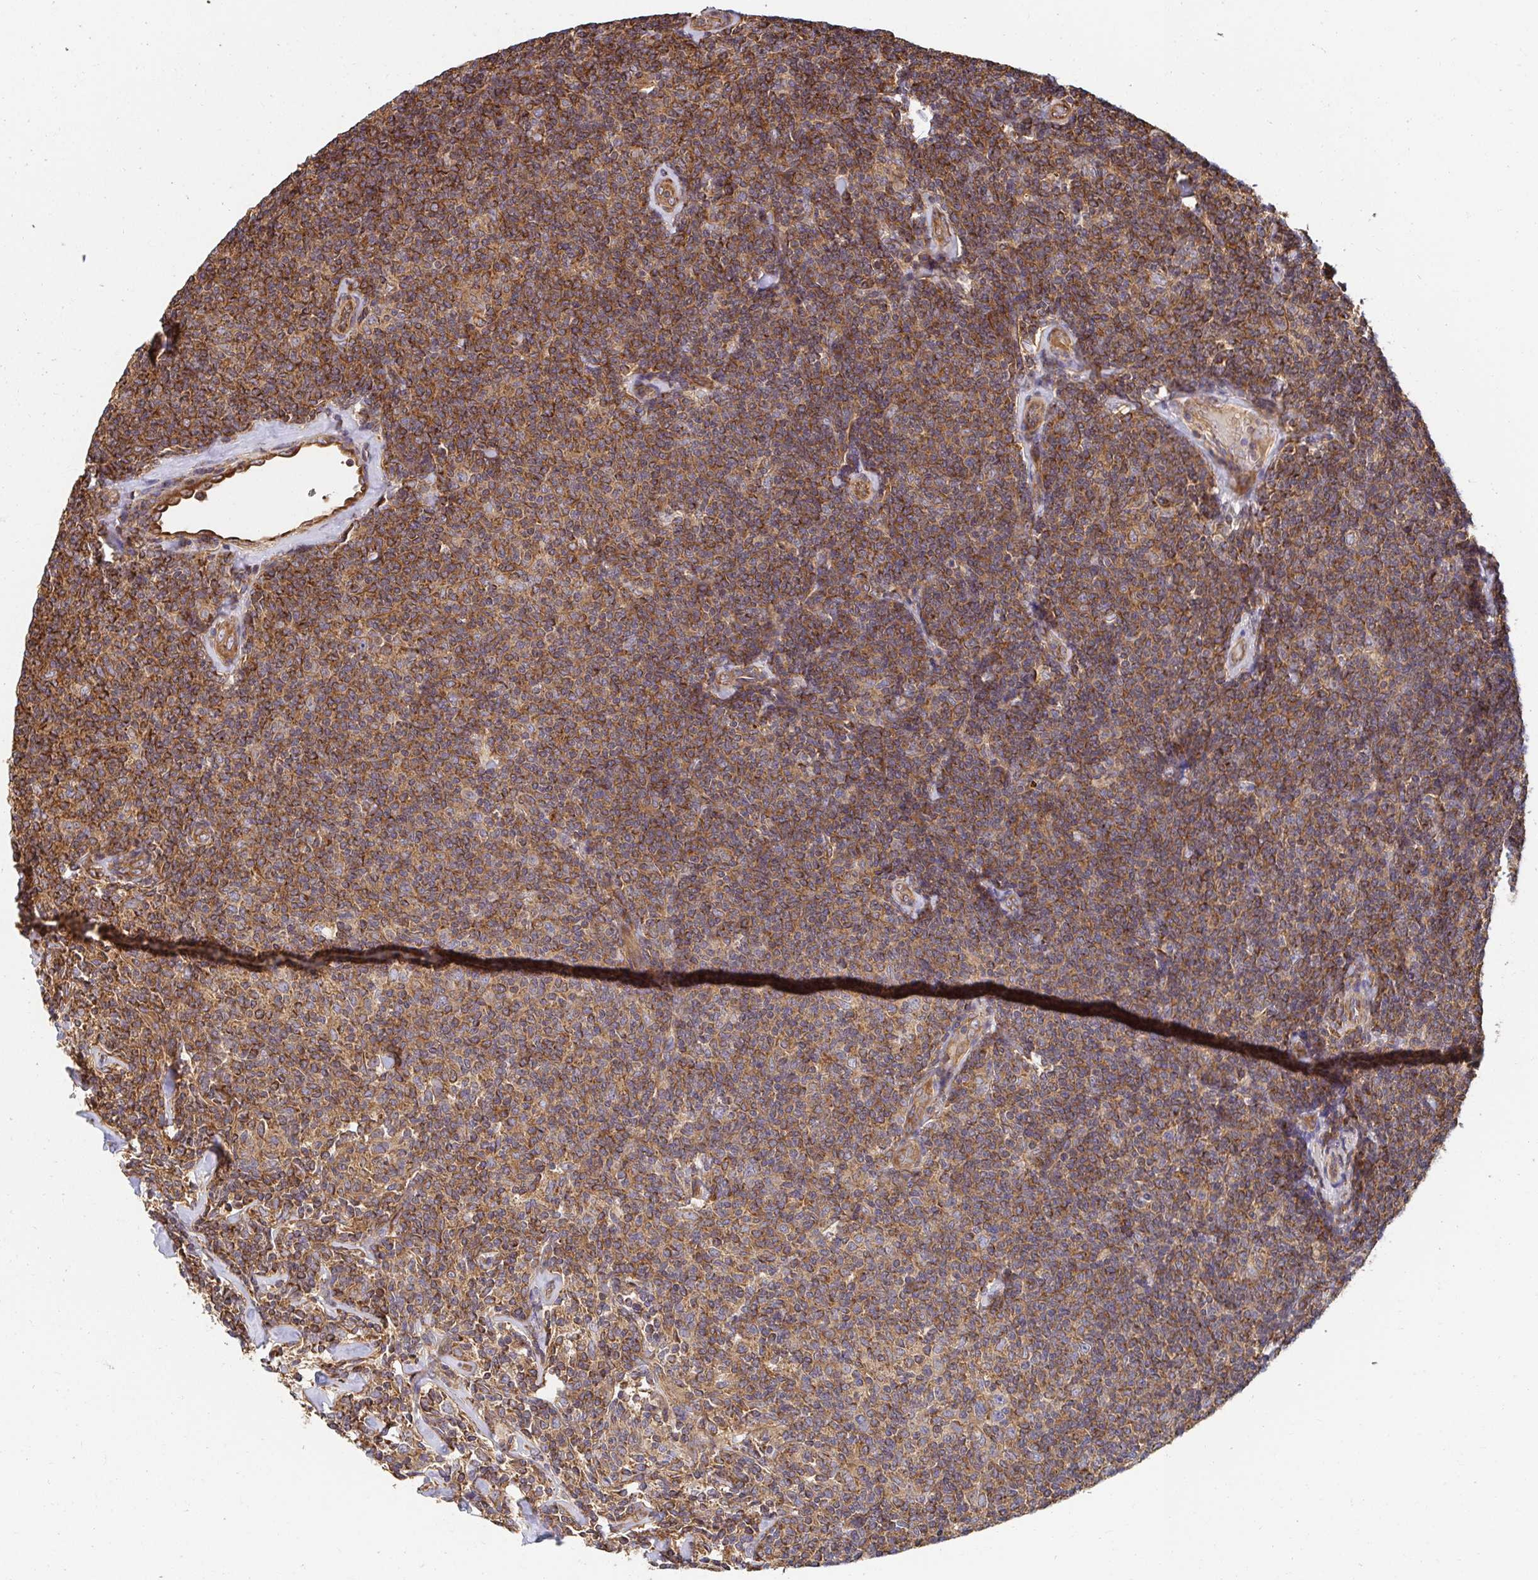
{"staining": {"intensity": "moderate", "quantity": ">75%", "location": "cytoplasmic/membranous"}, "tissue": "lymphoma", "cell_type": "Tumor cells", "image_type": "cancer", "snomed": [{"axis": "morphology", "description": "Malignant lymphoma, non-Hodgkin's type, Low grade"}, {"axis": "topography", "description": "Lymph node"}], "caption": "Human lymphoma stained with a protein marker displays moderate staining in tumor cells.", "gene": "APBB1", "patient": {"sex": "female", "age": 56}}